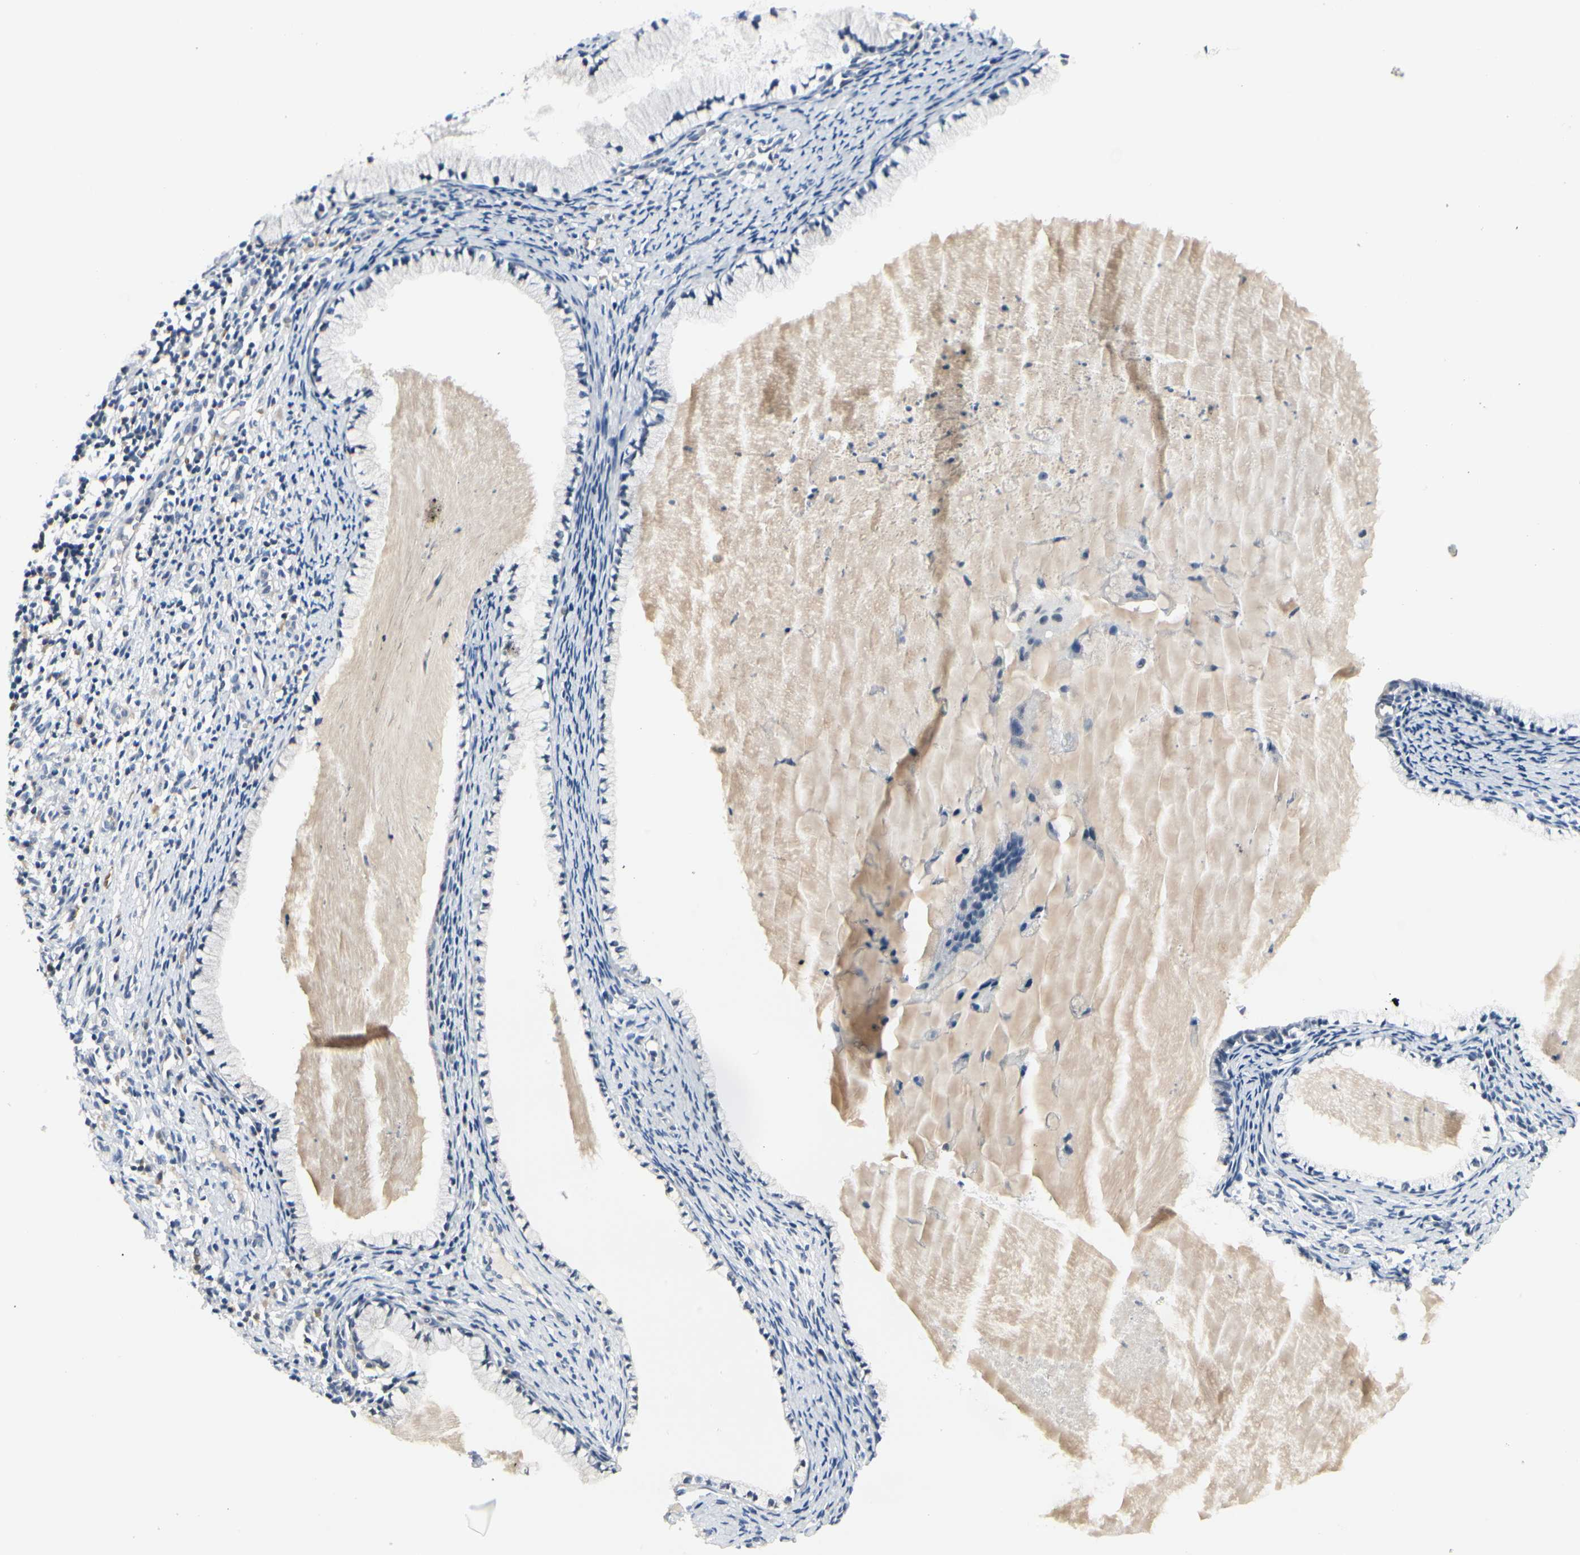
{"staining": {"intensity": "negative", "quantity": "none", "location": "none"}, "tissue": "cervix", "cell_type": "Glandular cells", "image_type": "normal", "snomed": [{"axis": "morphology", "description": "Normal tissue, NOS"}, {"axis": "topography", "description": "Cervix"}], "caption": "There is no significant staining in glandular cells of cervix. (DAB (3,3'-diaminobenzidine) immunohistochemistry (IHC) with hematoxylin counter stain).", "gene": "ZSCAN1", "patient": {"sex": "female", "age": 70}}